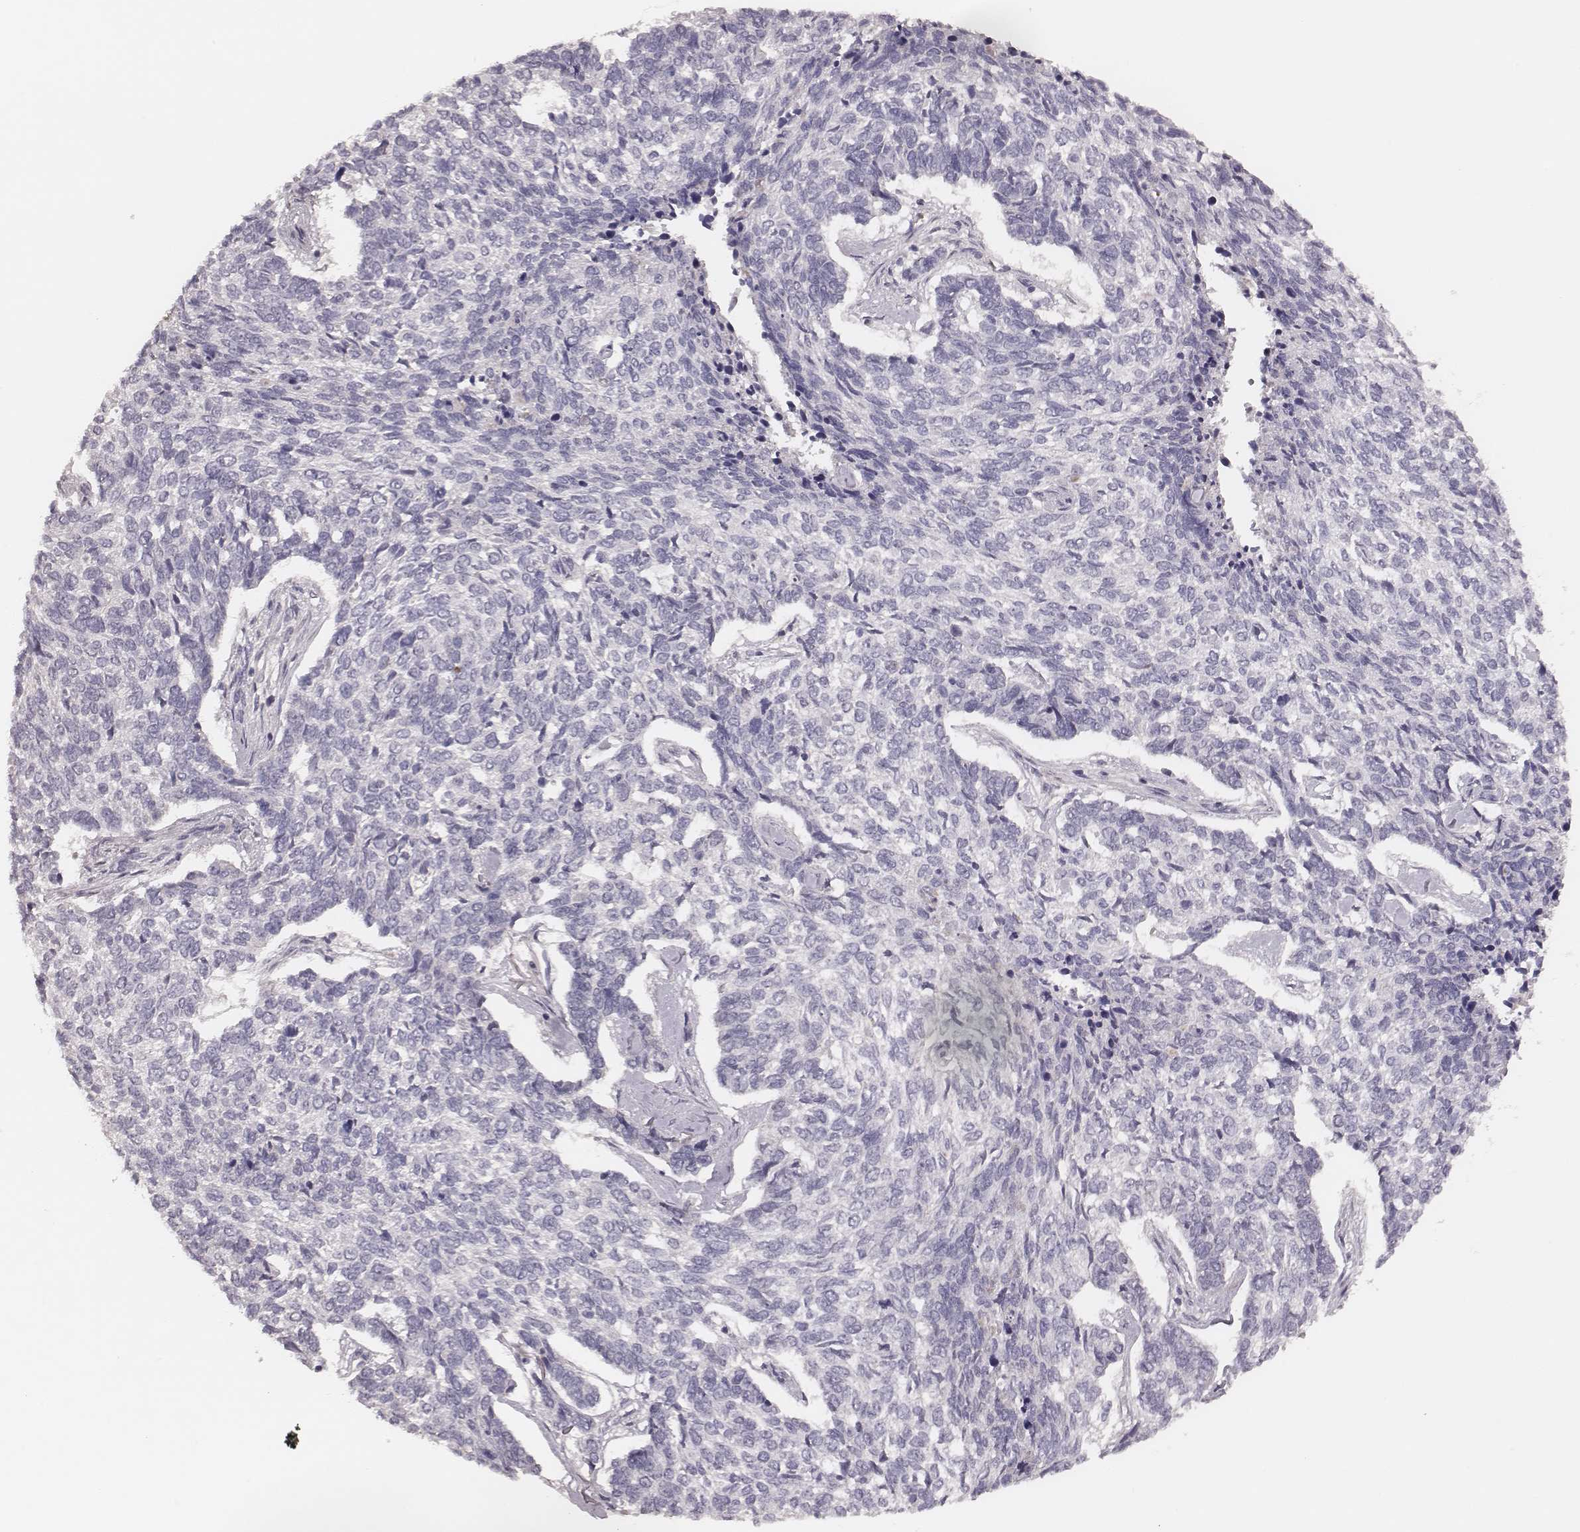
{"staining": {"intensity": "negative", "quantity": "none", "location": "none"}, "tissue": "skin cancer", "cell_type": "Tumor cells", "image_type": "cancer", "snomed": [{"axis": "morphology", "description": "Basal cell carcinoma"}, {"axis": "topography", "description": "Skin"}], "caption": "The immunohistochemistry image has no significant positivity in tumor cells of skin cancer tissue. The staining was performed using DAB to visualize the protein expression in brown, while the nuclei were stained in blue with hematoxylin (Magnification: 20x).", "gene": "FAM13B", "patient": {"sex": "female", "age": 65}}